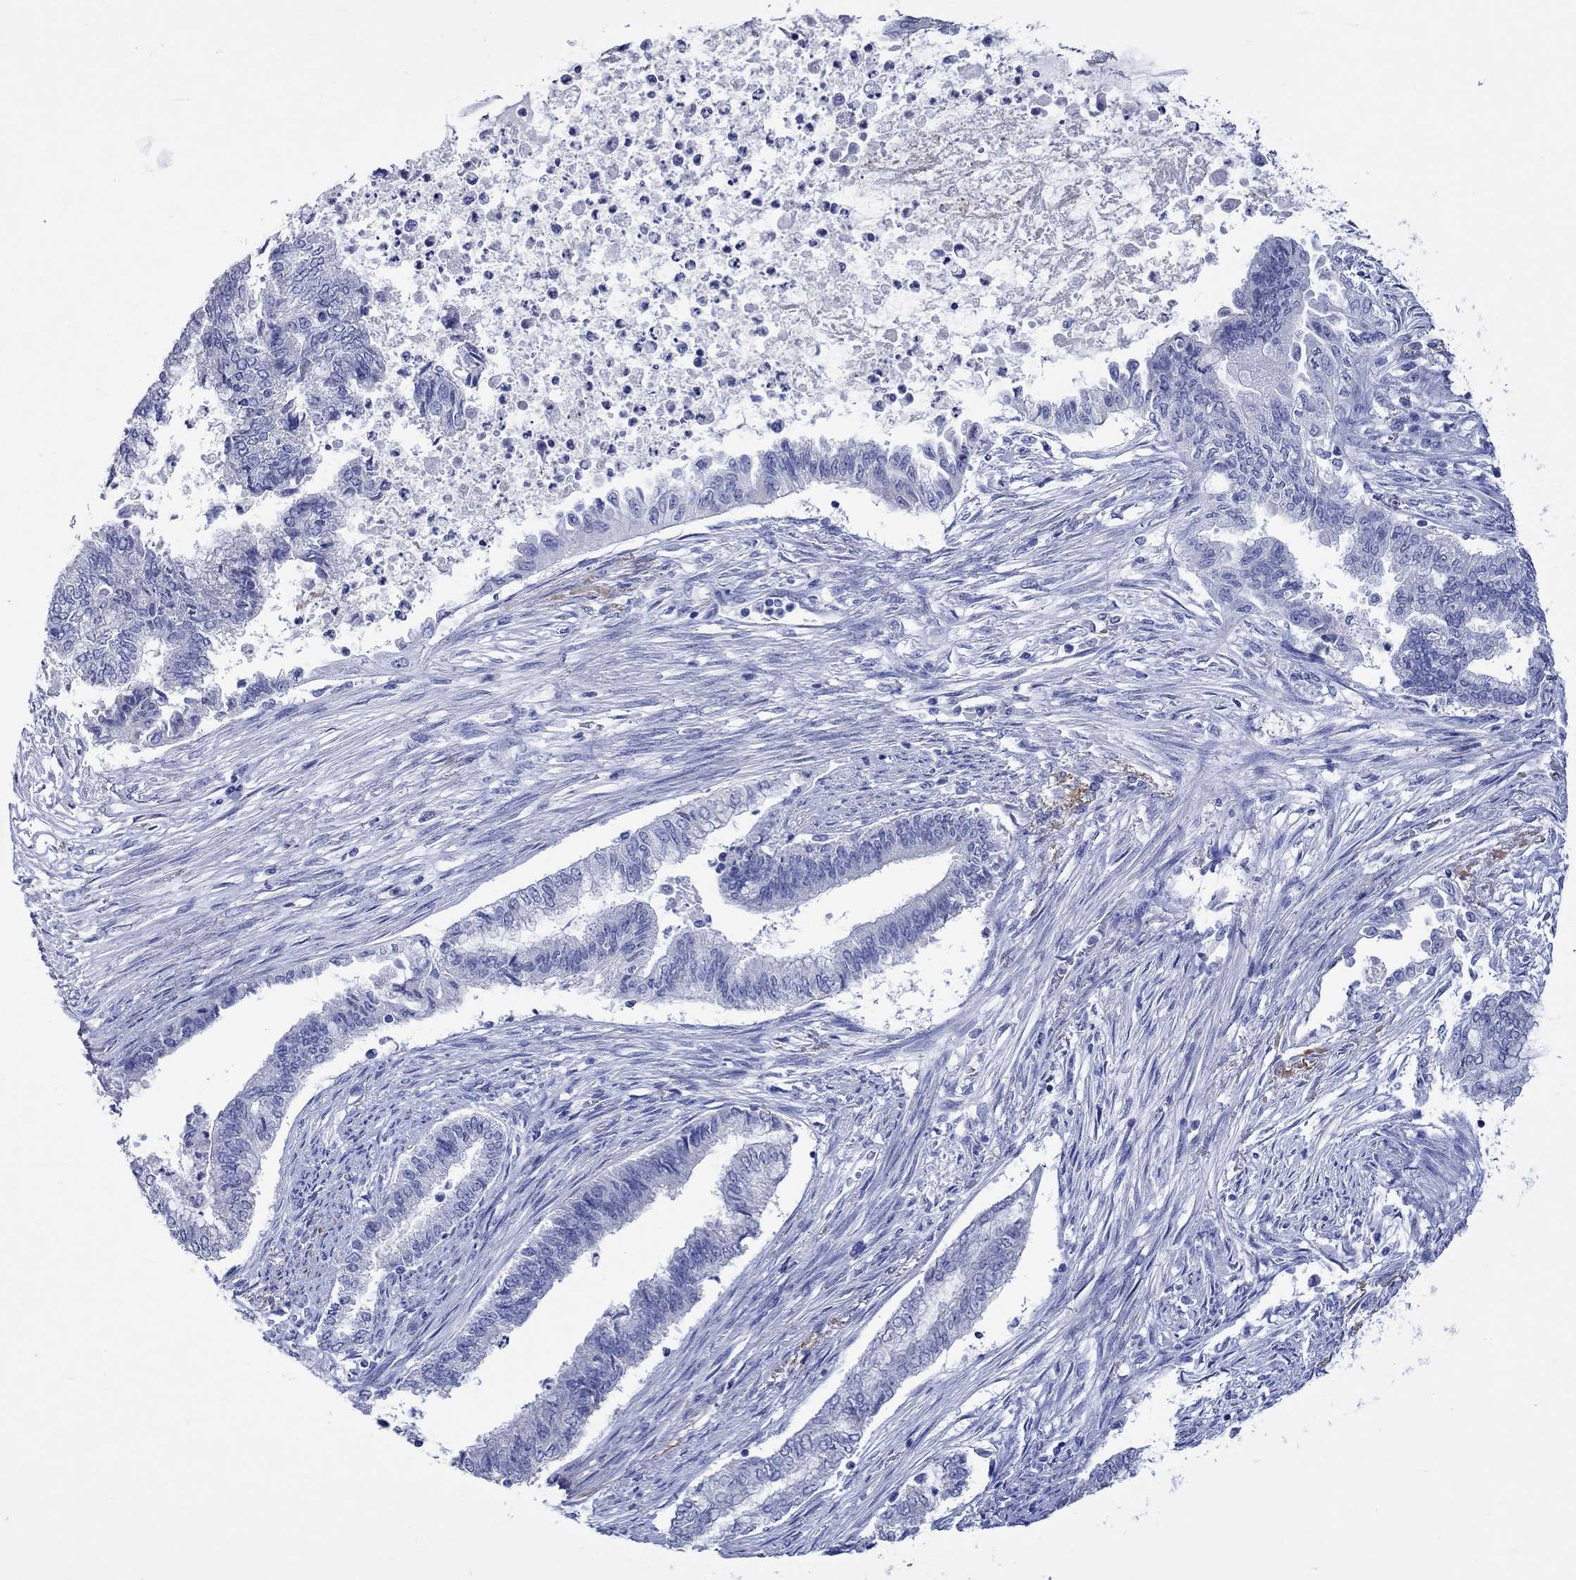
{"staining": {"intensity": "negative", "quantity": "none", "location": "none"}, "tissue": "endometrial cancer", "cell_type": "Tumor cells", "image_type": "cancer", "snomed": [{"axis": "morphology", "description": "Adenocarcinoma, NOS"}, {"axis": "topography", "description": "Endometrium"}], "caption": "Endometrial adenocarcinoma was stained to show a protein in brown. There is no significant positivity in tumor cells.", "gene": "KLHL35", "patient": {"sex": "female", "age": 65}}